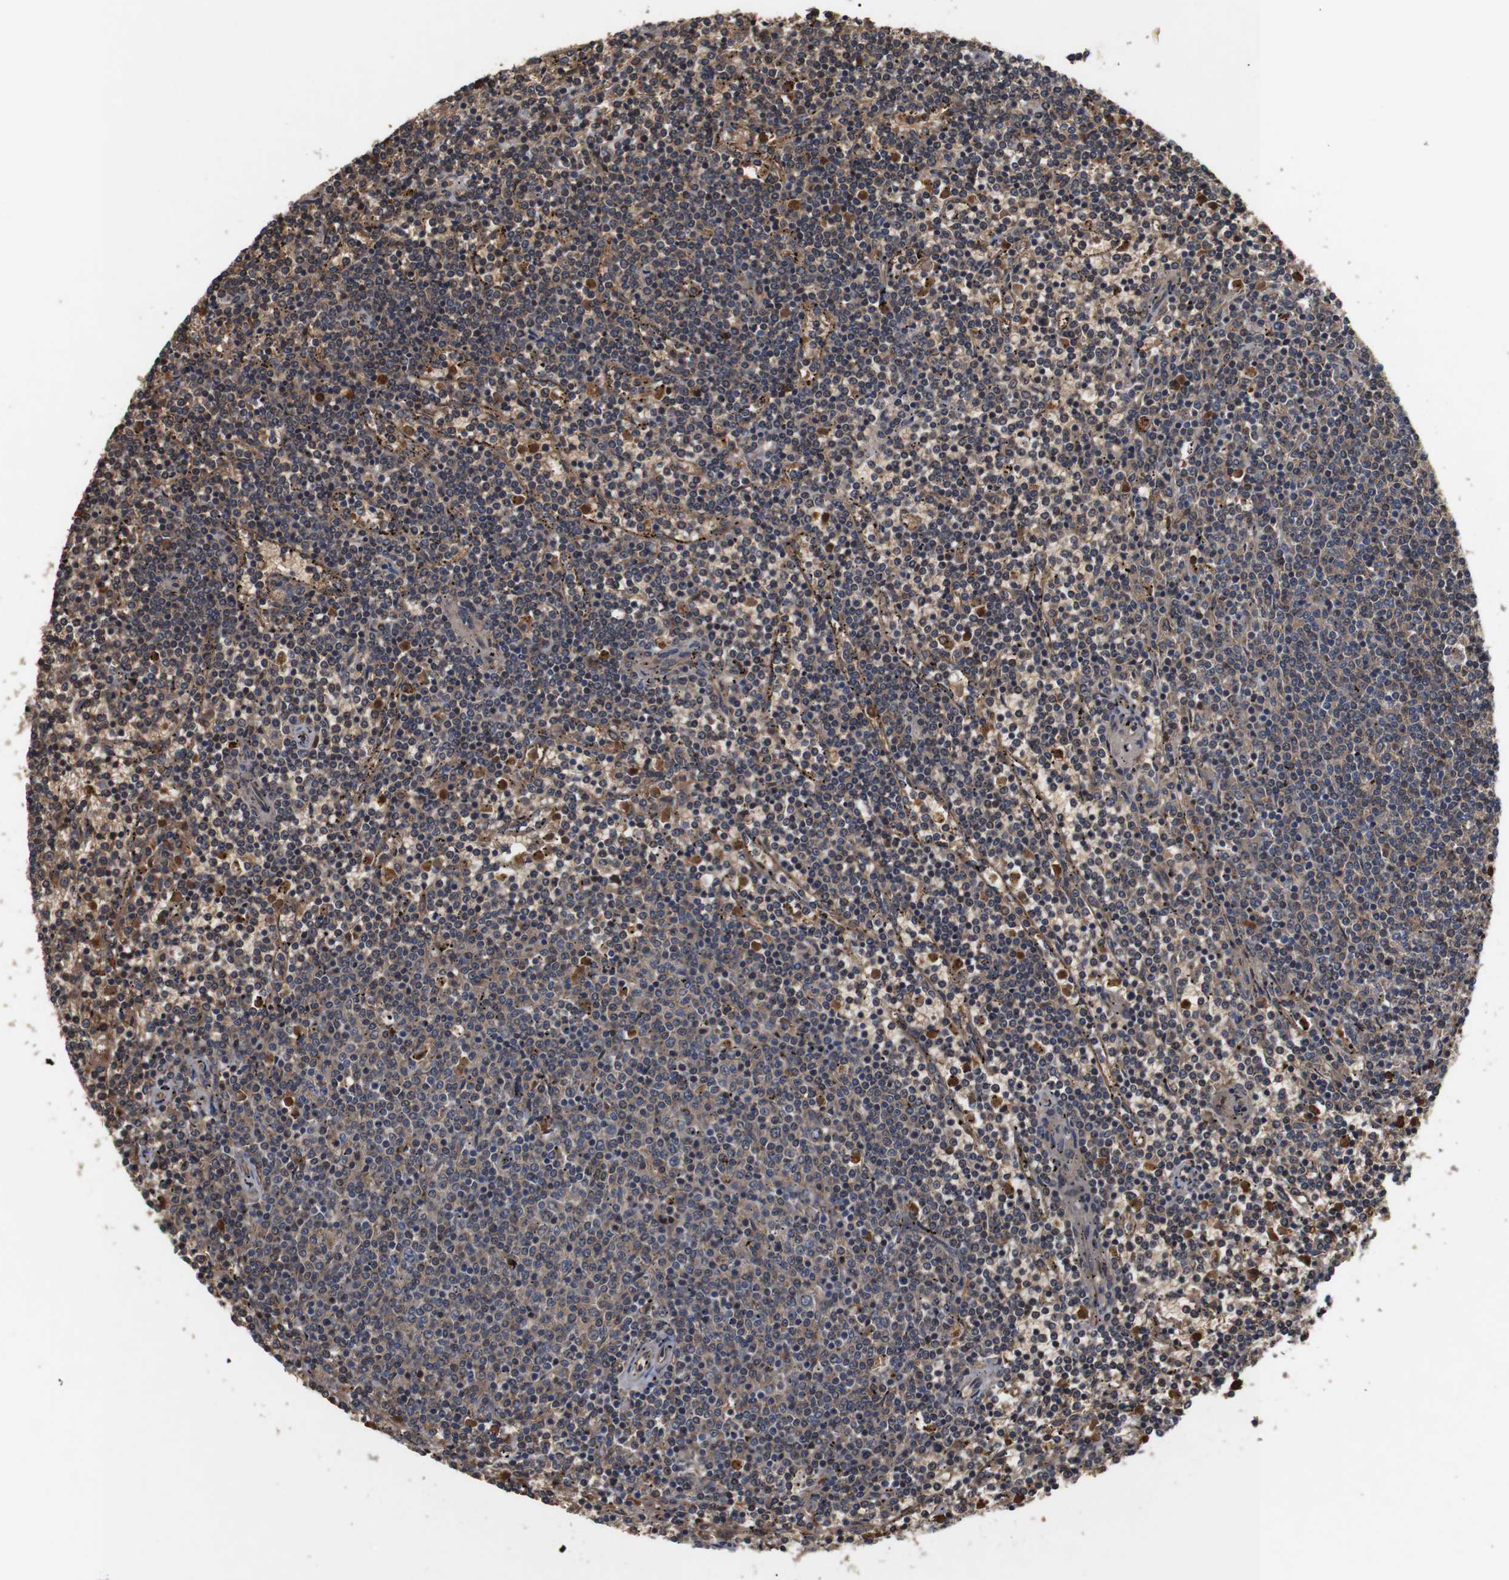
{"staining": {"intensity": "weak", "quantity": ">75%", "location": "cytoplasmic/membranous"}, "tissue": "lymphoma", "cell_type": "Tumor cells", "image_type": "cancer", "snomed": [{"axis": "morphology", "description": "Malignant lymphoma, non-Hodgkin's type, Low grade"}, {"axis": "topography", "description": "Spleen"}], "caption": "Immunohistochemical staining of lymphoma reveals weak cytoplasmic/membranous protein staining in approximately >75% of tumor cells. The protein is stained brown, and the nuclei are stained in blue (DAB IHC with brightfield microscopy, high magnification).", "gene": "DDR1", "patient": {"sex": "female", "age": 50}}